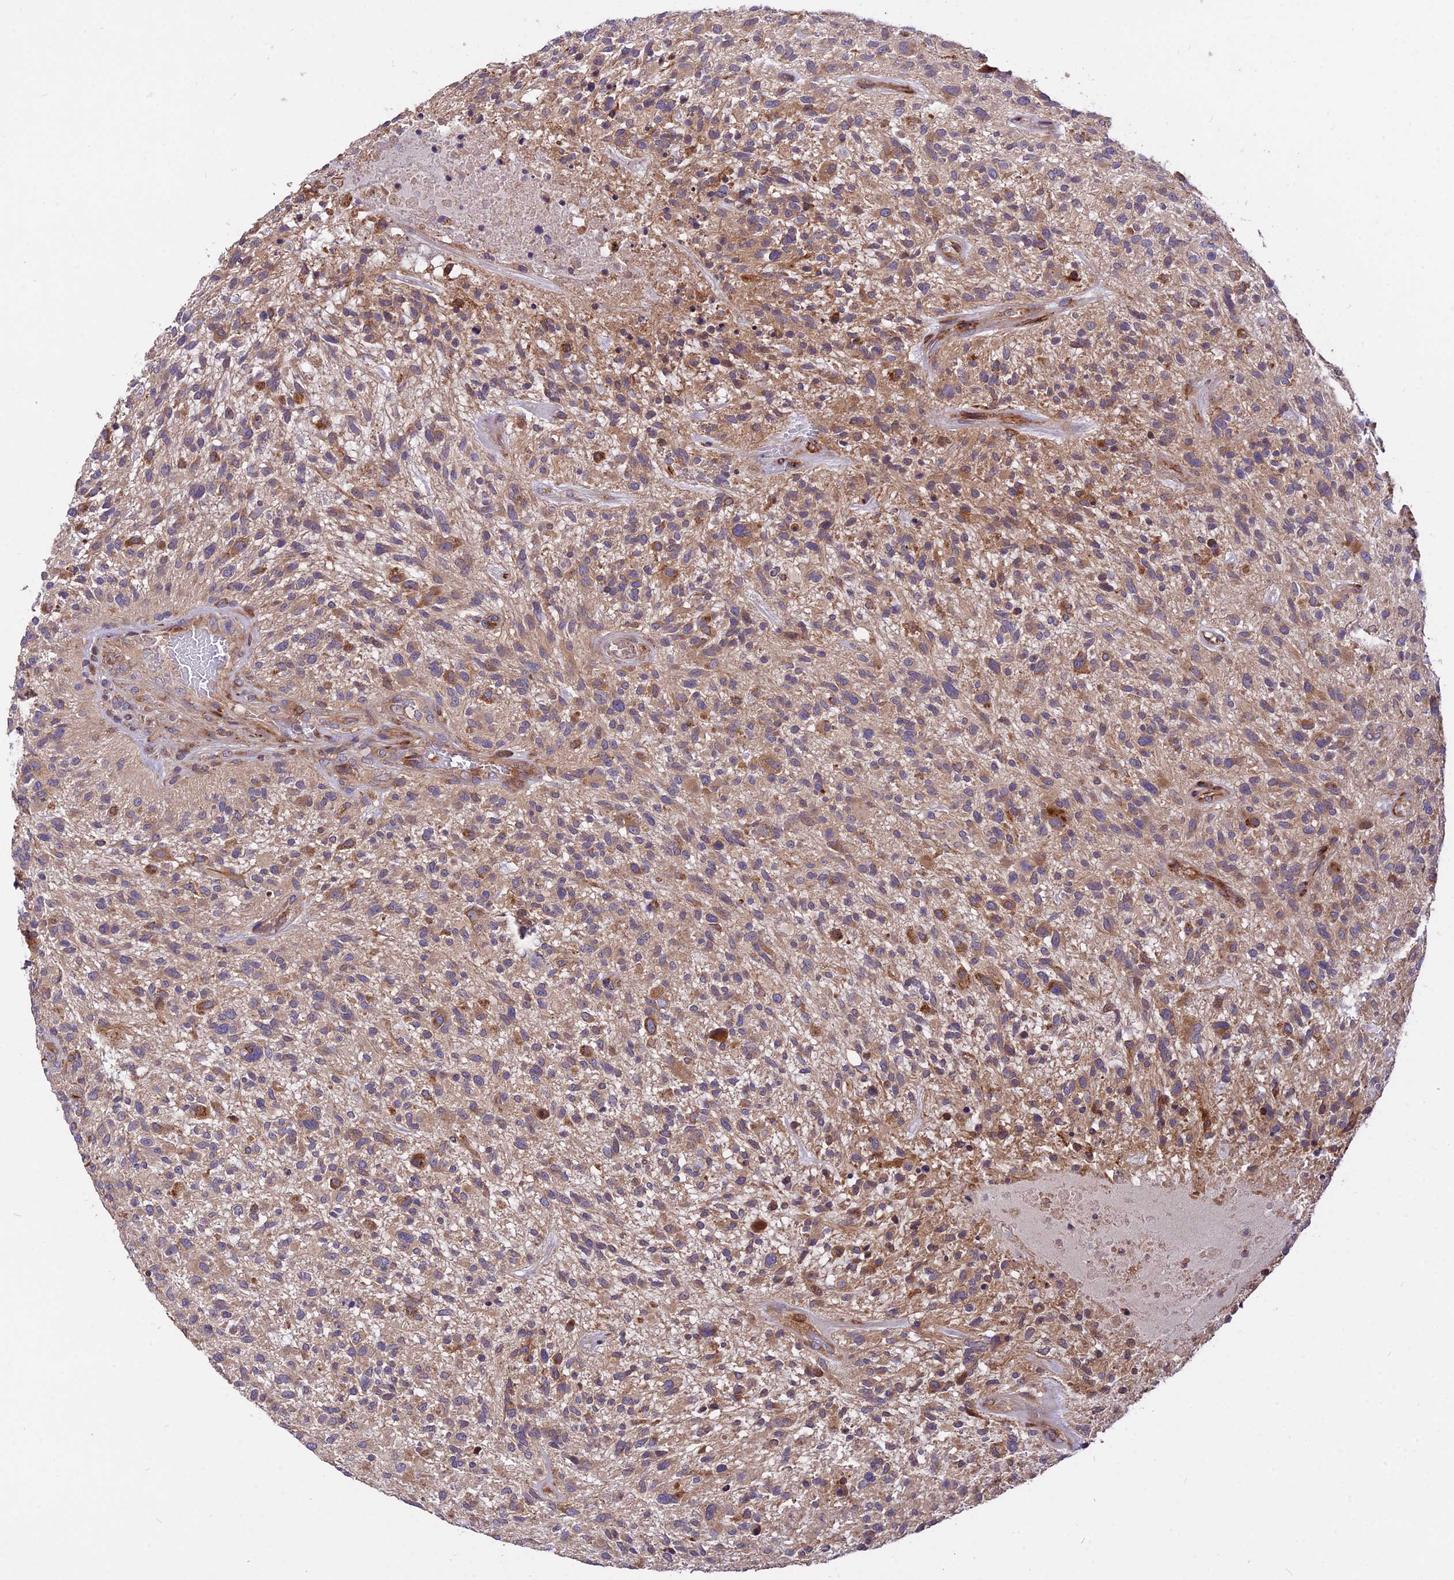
{"staining": {"intensity": "moderate", "quantity": "25%-75%", "location": "cytoplasmic/membranous"}, "tissue": "glioma", "cell_type": "Tumor cells", "image_type": "cancer", "snomed": [{"axis": "morphology", "description": "Glioma, malignant, High grade"}, {"axis": "topography", "description": "Brain"}], "caption": "Immunohistochemical staining of glioma demonstrates medium levels of moderate cytoplasmic/membranous protein positivity in approximately 25%-75% of tumor cells.", "gene": "ROCK1", "patient": {"sex": "male", "age": 47}}